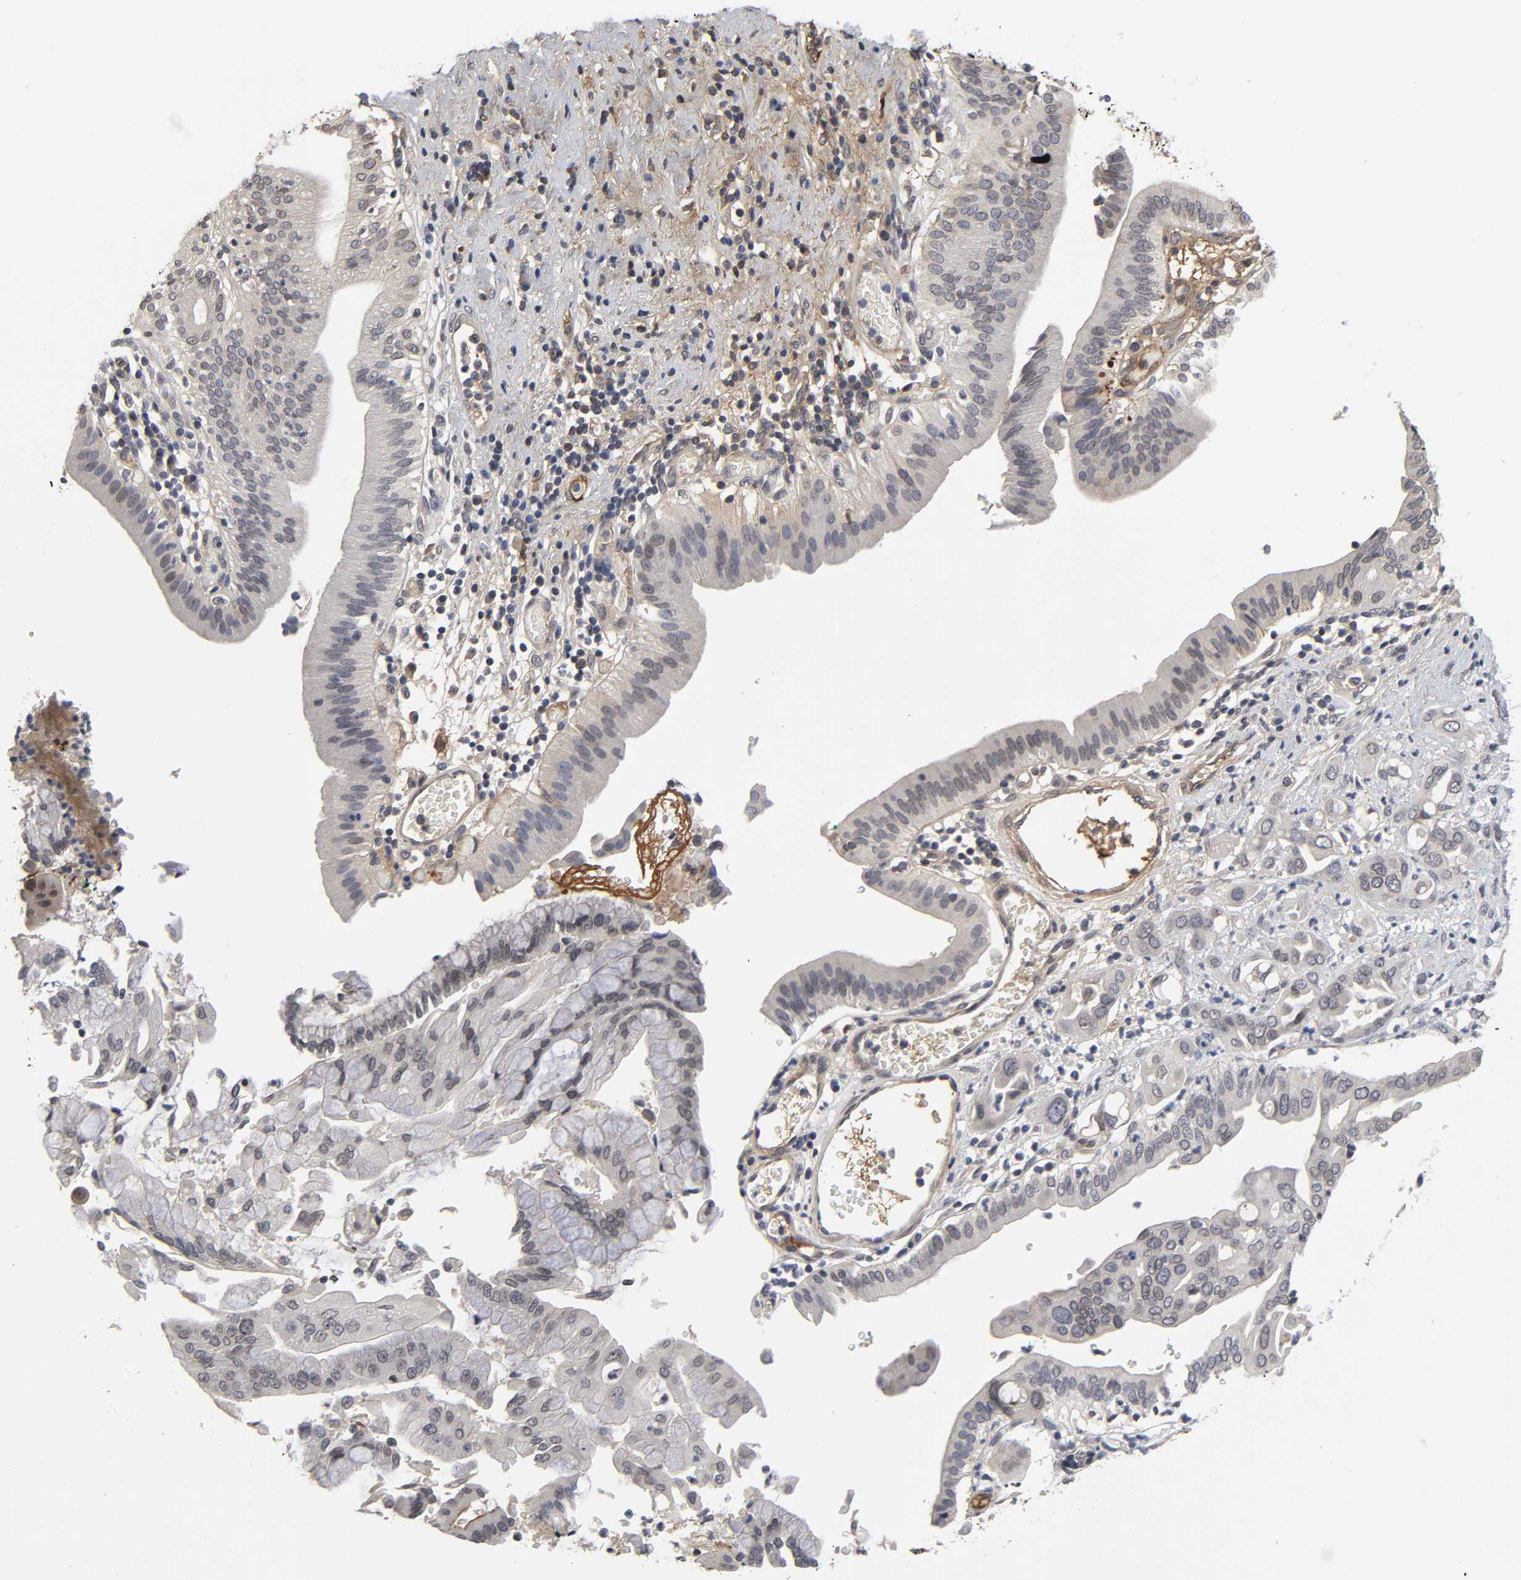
{"staining": {"intensity": "moderate", "quantity": "<25%", "location": "cytoplasmic/membranous"}, "tissue": "pancreatic cancer", "cell_type": "Tumor cells", "image_type": "cancer", "snomed": [{"axis": "morphology", "description": "Adenocarcinoma, NOS"}, {"axis": "morphology", "description": "Adenocarcinoma, metastatic, NOS"}, {"axis": "topography", "description": "Lymph node"}, {"axis": "topography", "description": "Pancreas"}, {"axis": "topography", "description": "Duodenum"}], "caption": "Protein staining exhibits moderate cytoplasmic/membranous expression in approximately <25% of tumor cells in pancreatic adenocarcinoma.", "gene": "CPN2", "patient": {"sex": "female", "age": 64}}